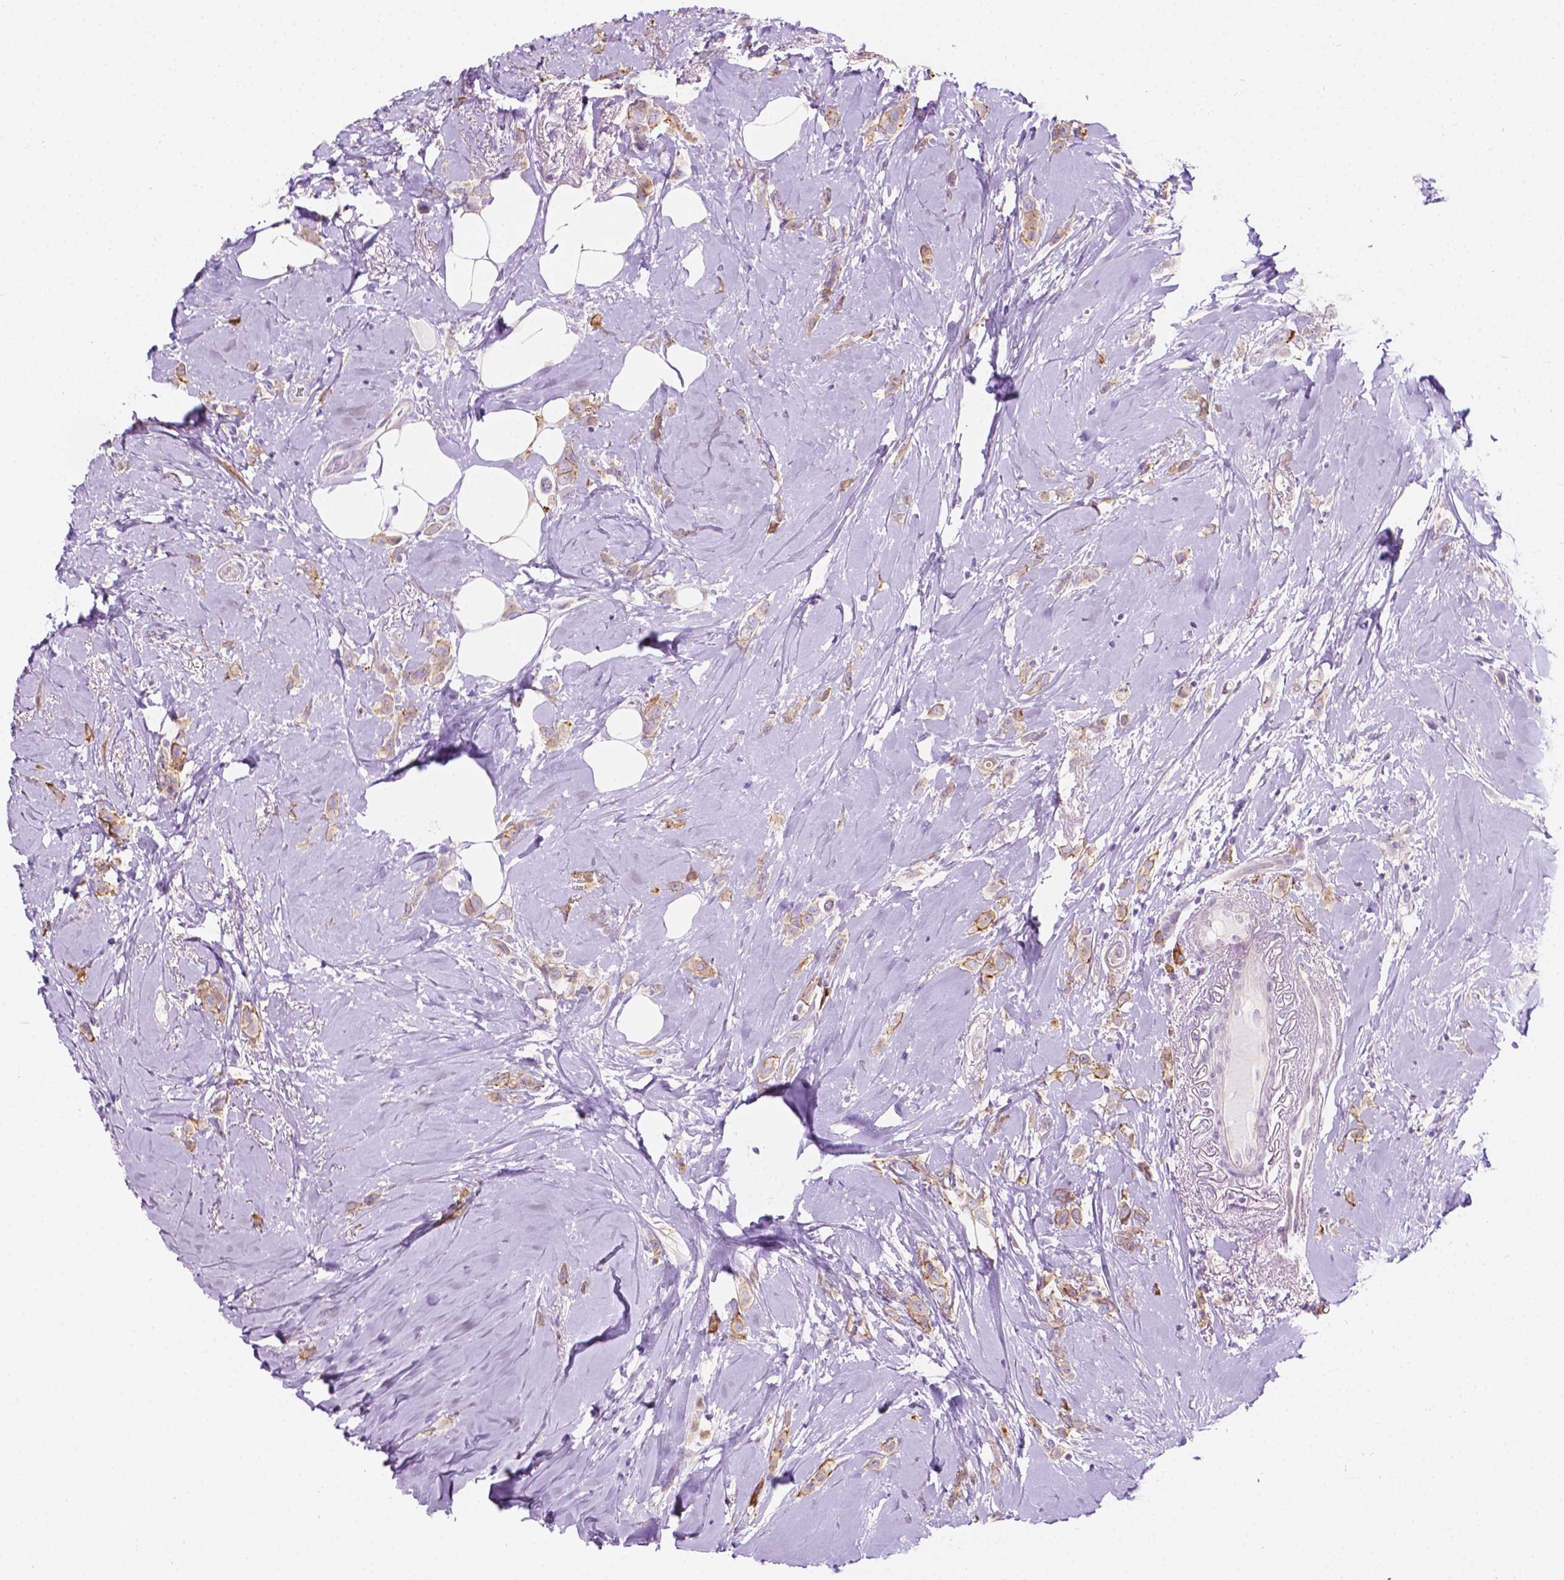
{"staining": {"intensity": "moderate", "quantity": ">75%", "location": "cytoplasmic/membranous"}, "tissue": "breast cancer", "cell_type": "Tumor cells", "image_type": "cancer", "snomed": [{"axis": "morphology", "description": "Lobular carcinoma"}, {"axis": "topography", "description": "Breast"}], "caption": "Lobular carcinoma (breast) stained with a brown dye exhibits moderate cytoplasmic/membranous positive positivity in about >75% of tumor cells.", "gene": "NOS1AP", "patient": {"sex": "female", "age": 66}}